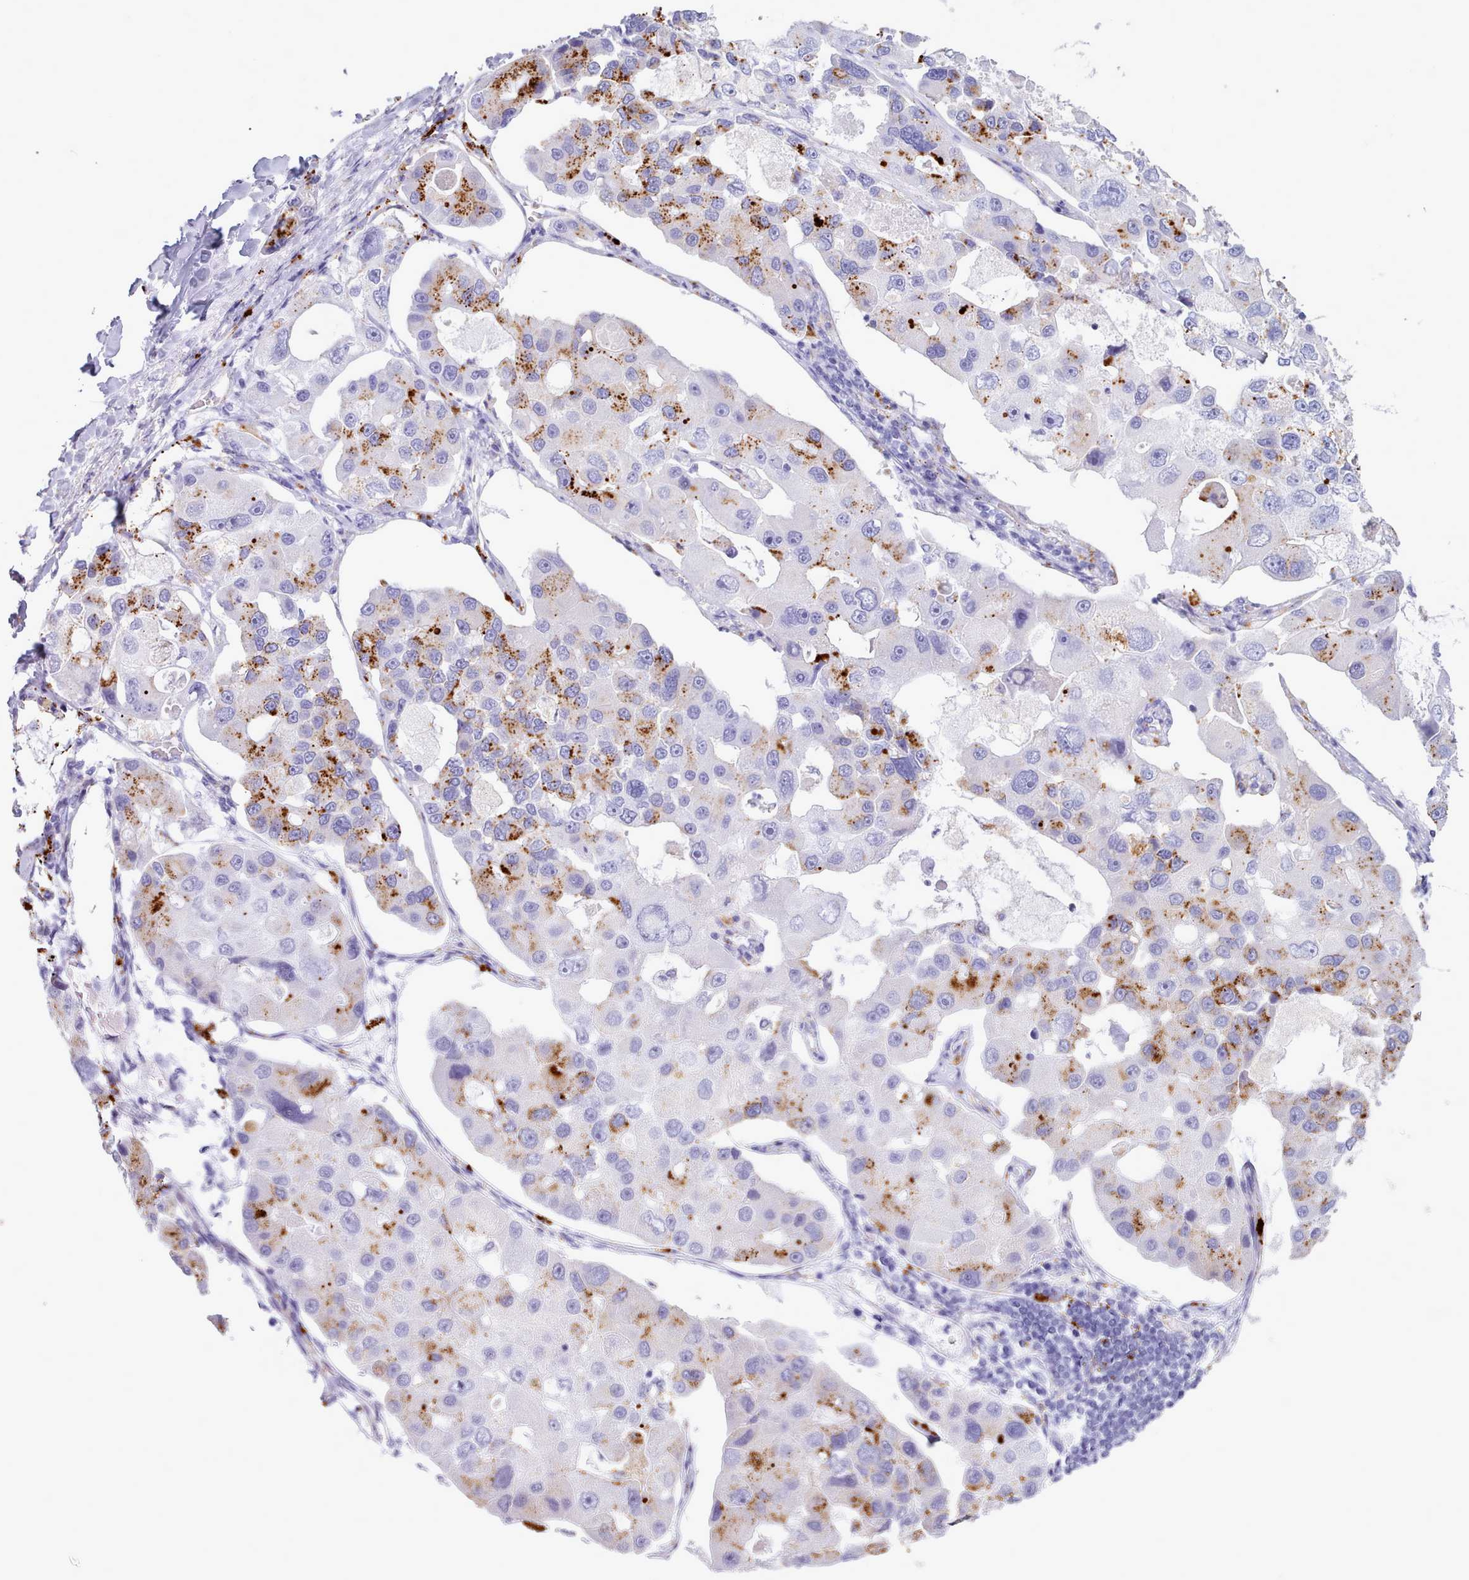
{"staining": {"intensity": "strong", "quantity": "<25%", "location": "cytoplasmic/membranous"}, "tissue": "lung cancer", "cell_type": "Tumor cells", "image_type": "cancer", "snomed": [{"axis": "morphology", "description": "Adenocarcinoma, NOS"}, {"axis": "topography", "description": "Lung"}], "caption": "Lung cancer tissue exhibits strong cytoplasmic/membranous staining in about <25% of tumor cells", "gene": "GAA", "patient": {"sex": "female", "age": 54}}